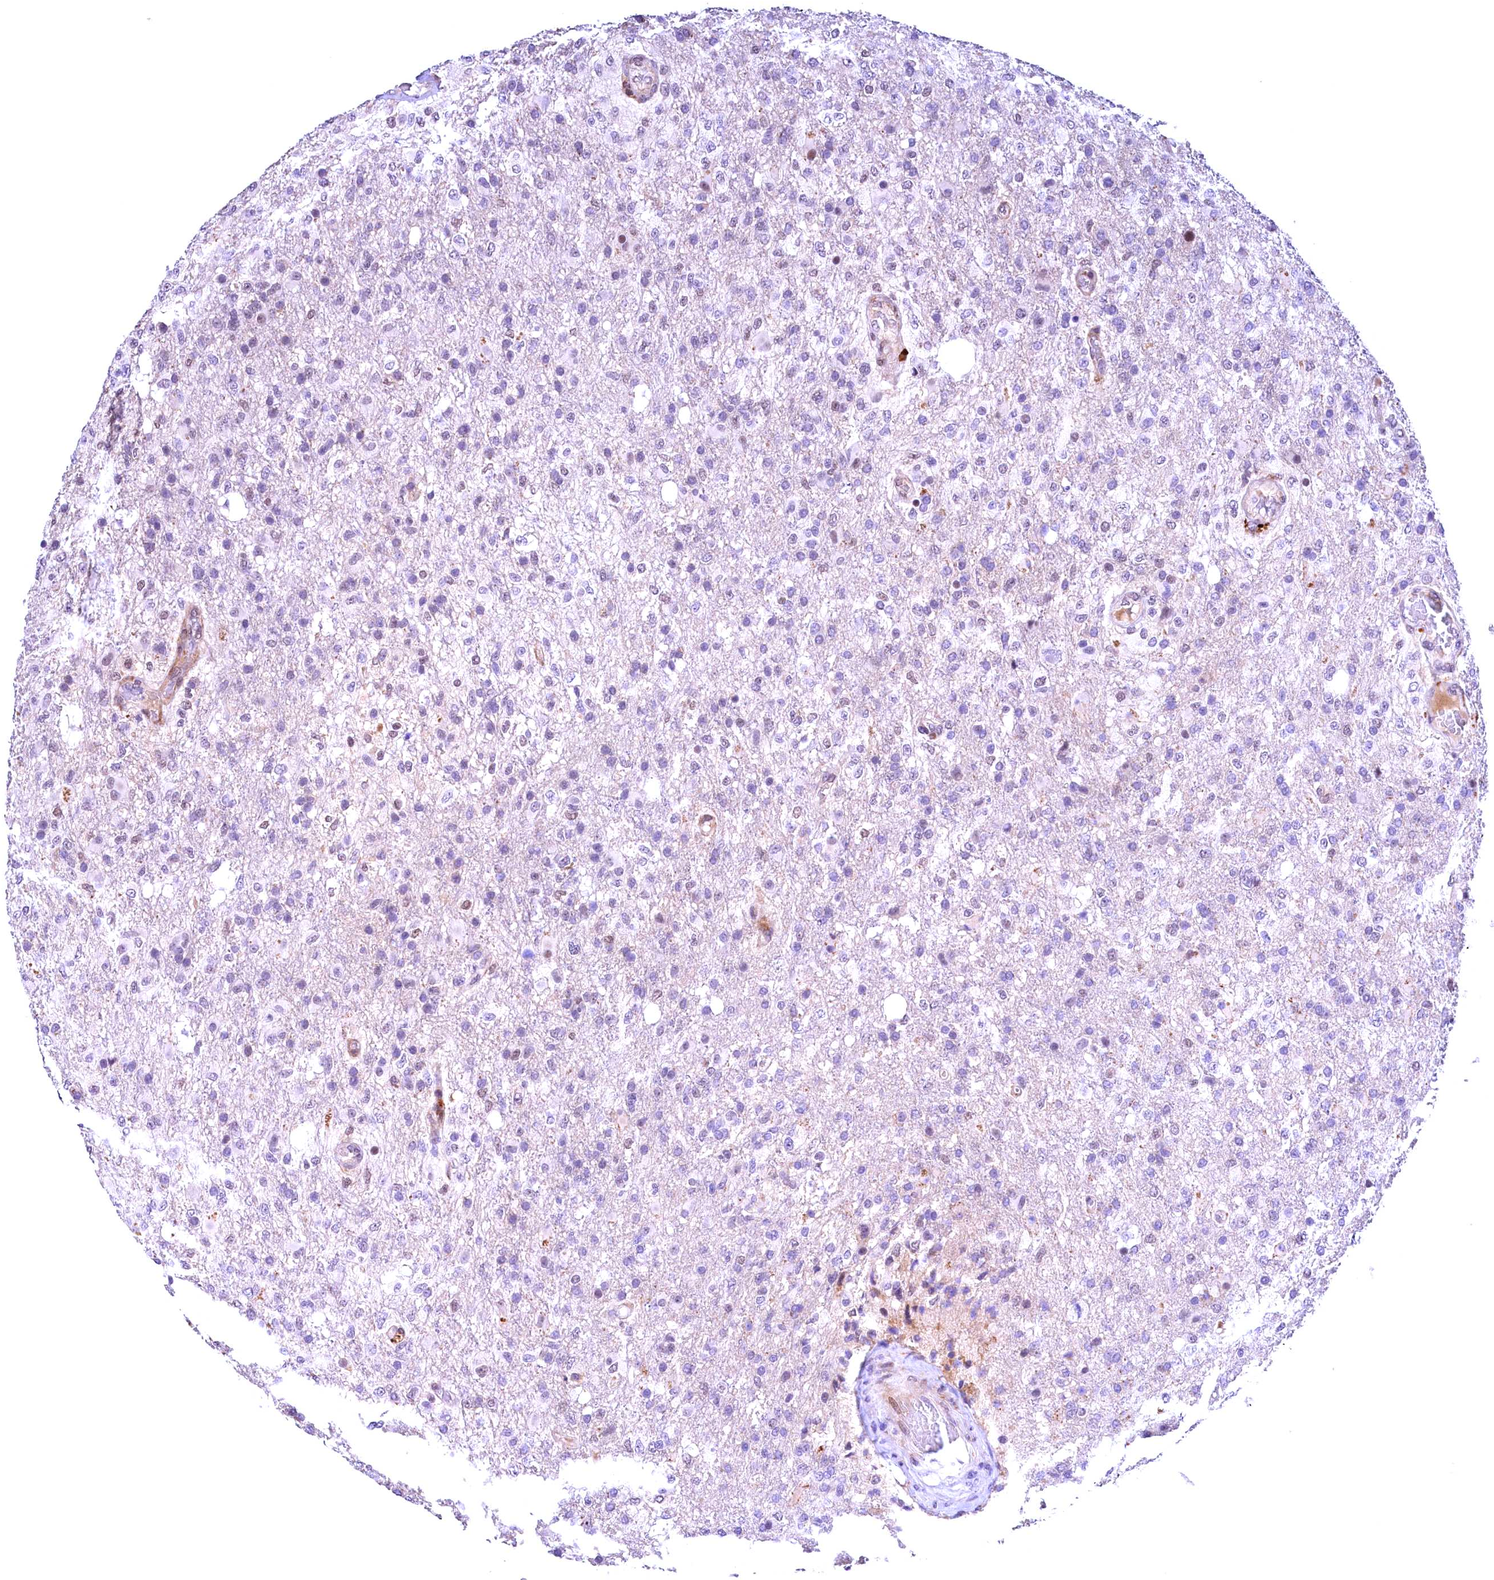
{"staining": {"intensity": "negative", "quantity": "none", "location": "none"}, "tissue": "glioma", "cell_type": "Tumor cells", "image_type": "cancer", "snomed": [{"axis": "morphology", "description": "Glioma, malignant, High grade"}, {"axis": "topography", "description": "Brain"}], "caption": "The micrograph displays no staining of tumor cells in glioma.", "gene": "FBXO45", "patient": {"sex": "female", "age": 74}}